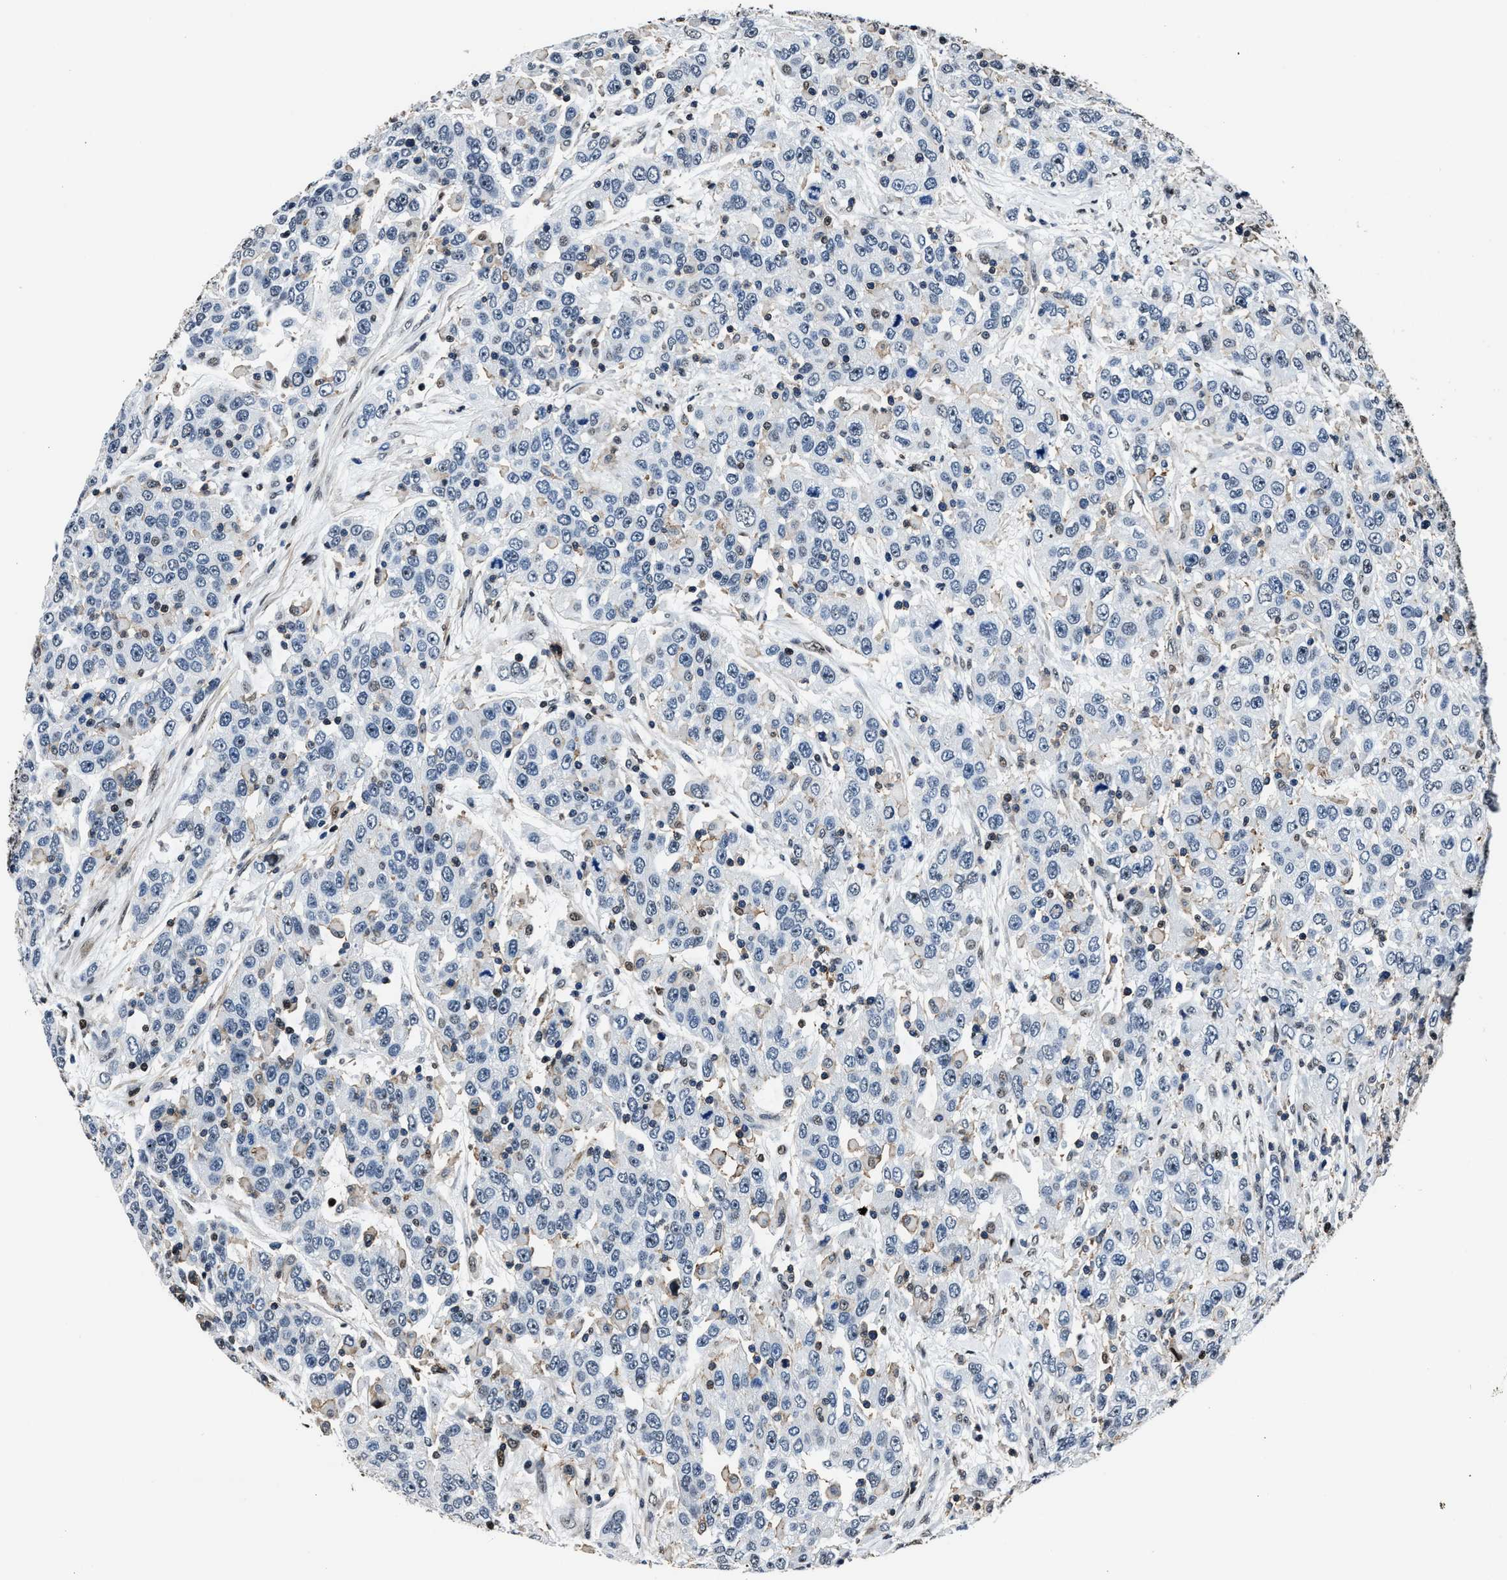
{"staining": {"intensity": "negative", "quantity": "none", "location": "none"}, "tissue": "urothelial cancer", "cell_type": "Tumor cells", "image_type": "cancer", "snomed": [{"axis": "morphology", "description": "Urothelial carcinoma, High grade"}, {"axis": "topography", "description": "Urinary bladder"}], "caption": "A micrograph of urothelial carcinoma (high-grade) stained for a protein reveals no brown staining in tumor cells.", "gene": "PPIE", "patient": {"sex": "female", "age": 80}}